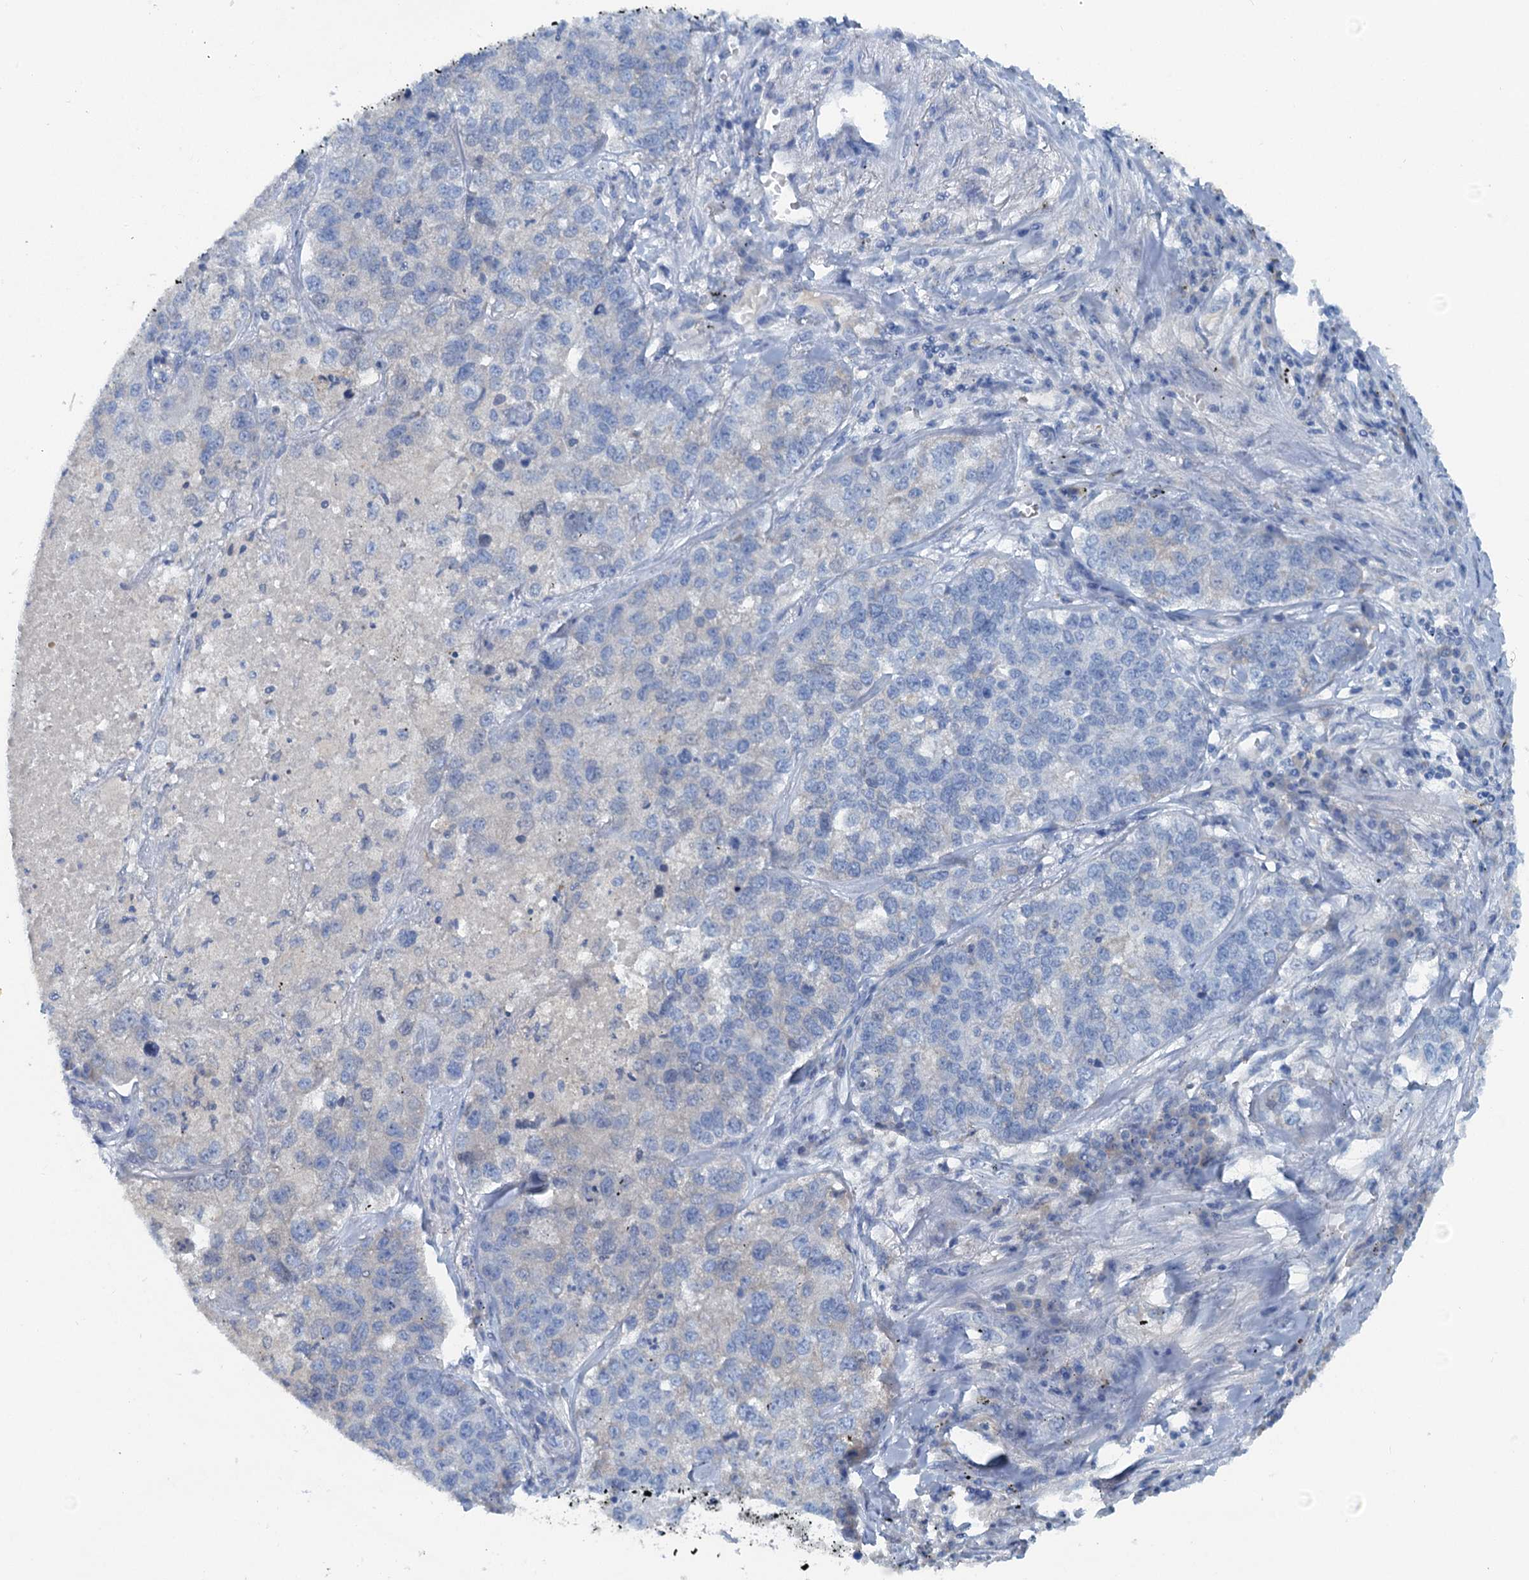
{"staining": {"intensity": "negative", "quantity": "none", "location": "none"}, "tissue": "lung cancer", "cell_type": "Tumor cells", "image_type": "cancer", "snomed": [{"axis": "morphology", "description": "Adenocarcinoma, NOS"}, {"axis": "topography", "description": "Lung"}], "caption": "Immunohistochemistry of lung cancer (adenocarcinoma) displays no expression in tumor cells.", "gene": "MYADML2", "patient": {"sex": "male", "age": 49}}